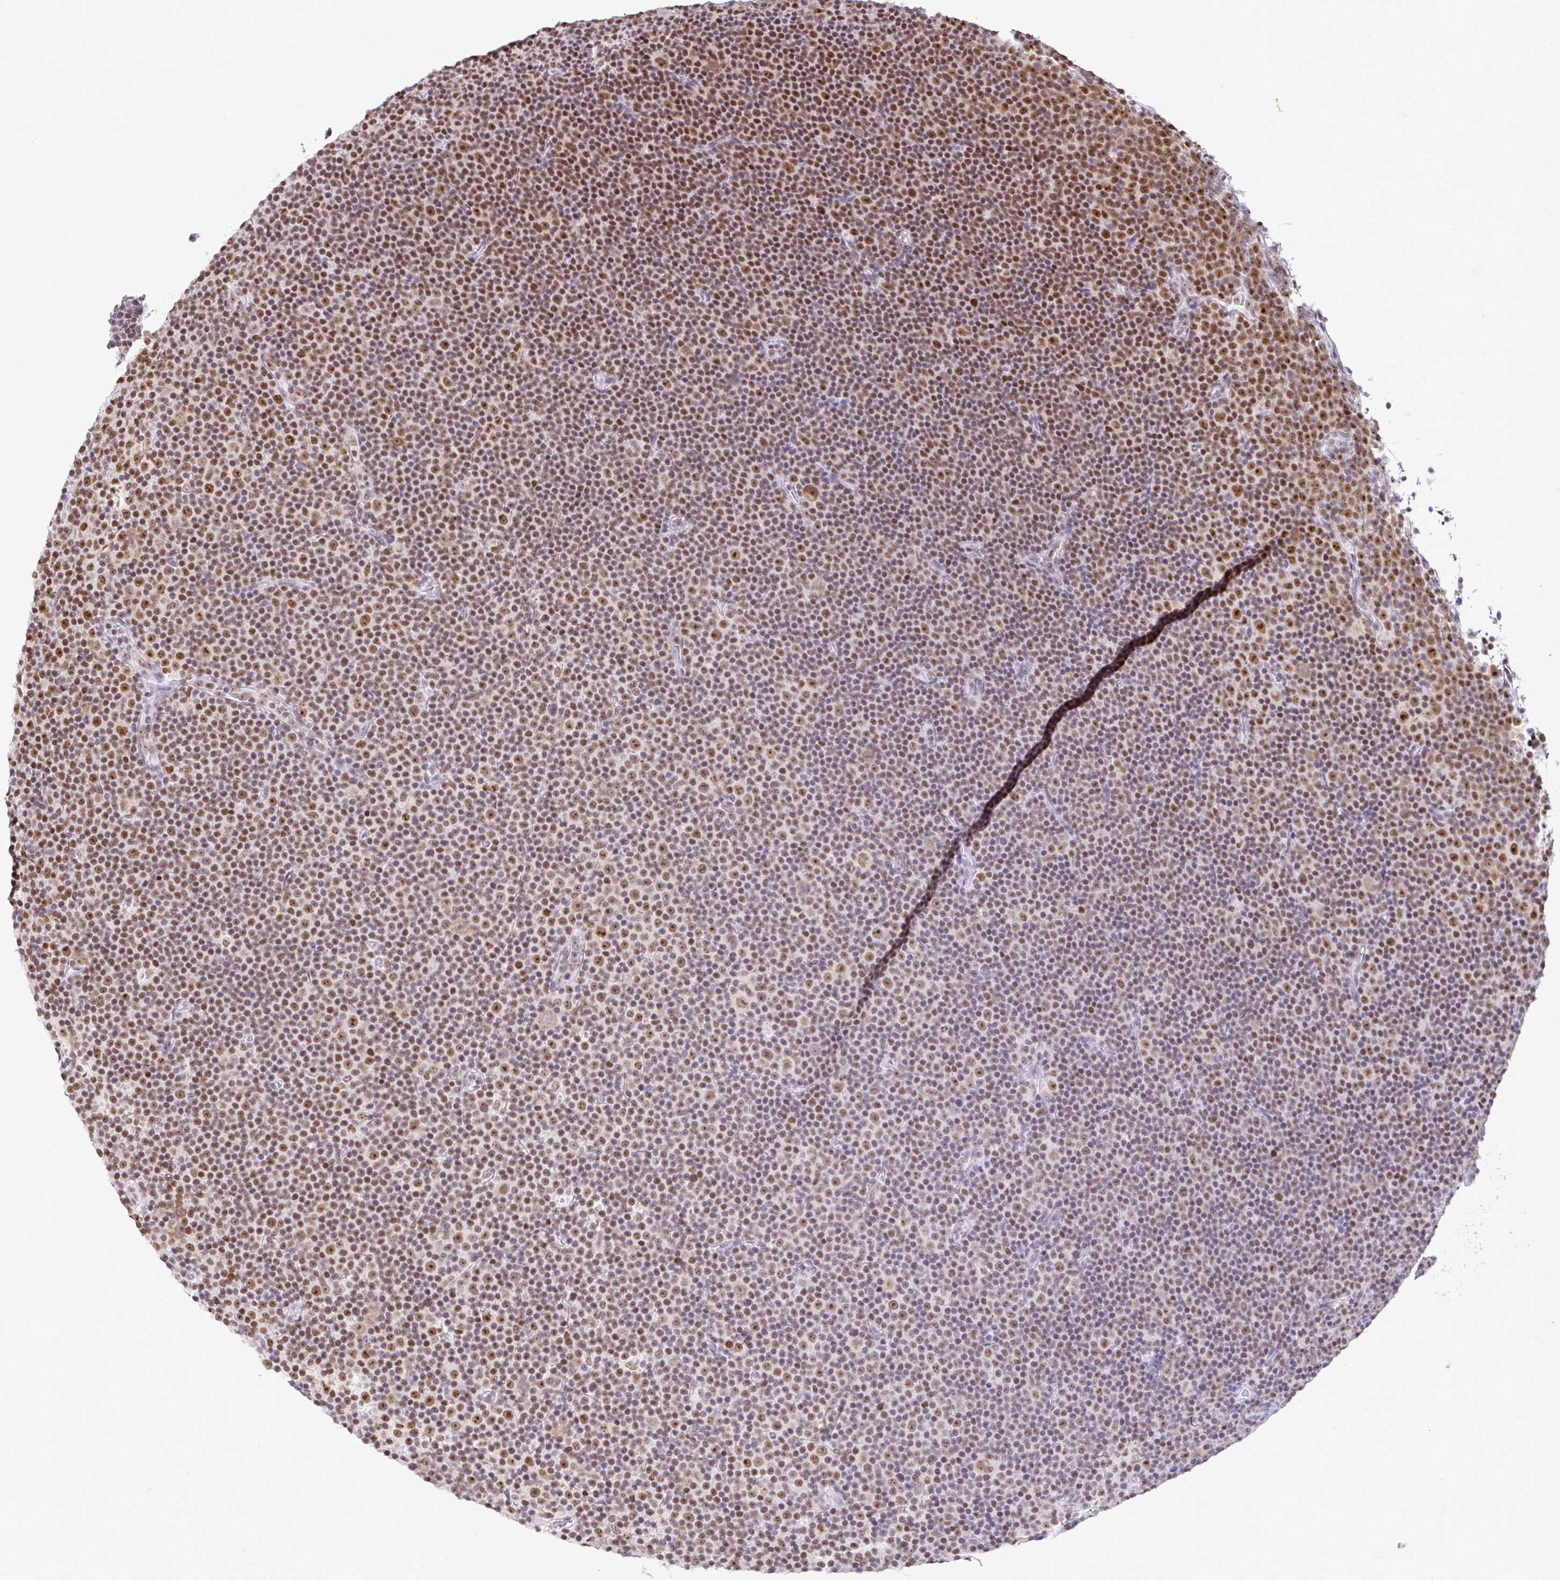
{"staining": {"intensity": "moderate", "quantity": ">75%", "location": "nuclear"}, "tissue": "lymphoma", "cell_type": "Tumor cells", "image_type": "cancer", "snomed": [{"axis": "morphology", "description": "Malignant lymphoma, non-Hodgkin's type, Low grade"}, {"axis": "topography", "description": "Lymph node"}], "caption": "Brown immunohistochemical staining in human lymphoma reveals moderate nuclear staining in approximately >75% of tumor cells. Nuclei are stained in blue.", "gene": "PTPN2", "patient": {"sex": "female", "age": 67}}